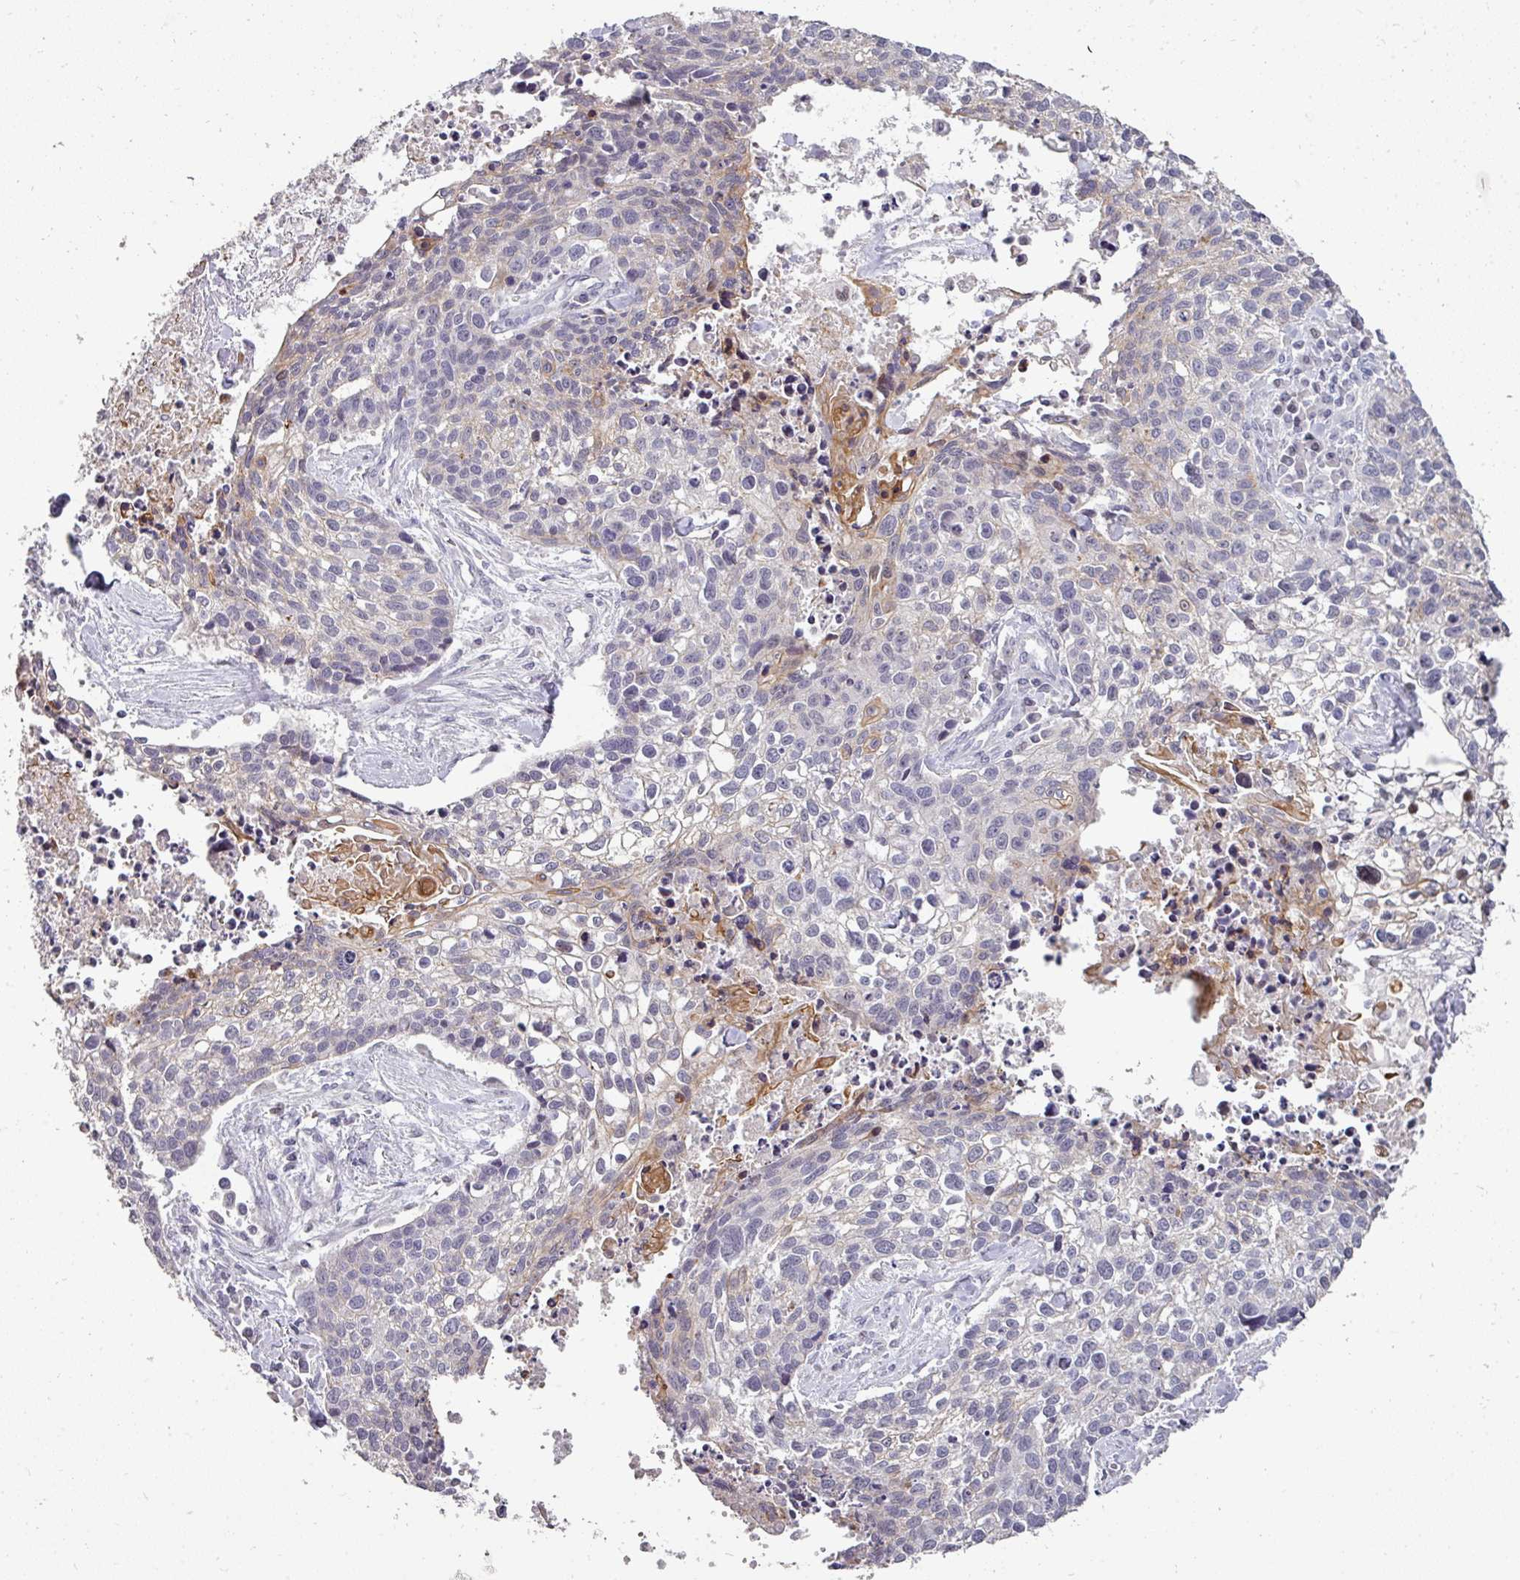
{"staining": {"intensity": "negative", "quantity": "none", "location": "none"}, "tissue": "lung cancer", "cell_type": "Tumor cells", "image_type": "cancer", "snomed": [{"axis": "morphology", "description": "Squamous cell carcinoma, NOS"}, {"axis": "topography", "description": "Lung"}], "caption": "High magnification brightfield microscopy of lung cancer (squamous cell carcinoma) stained with DAB (3,3'-diaminobenzidine) (brown) and counterstained with hematoxylin (blue): tumor cells show no significant expression.", "gene": "GTF2H3", "patient": {"sex": "male", "age": 74}}